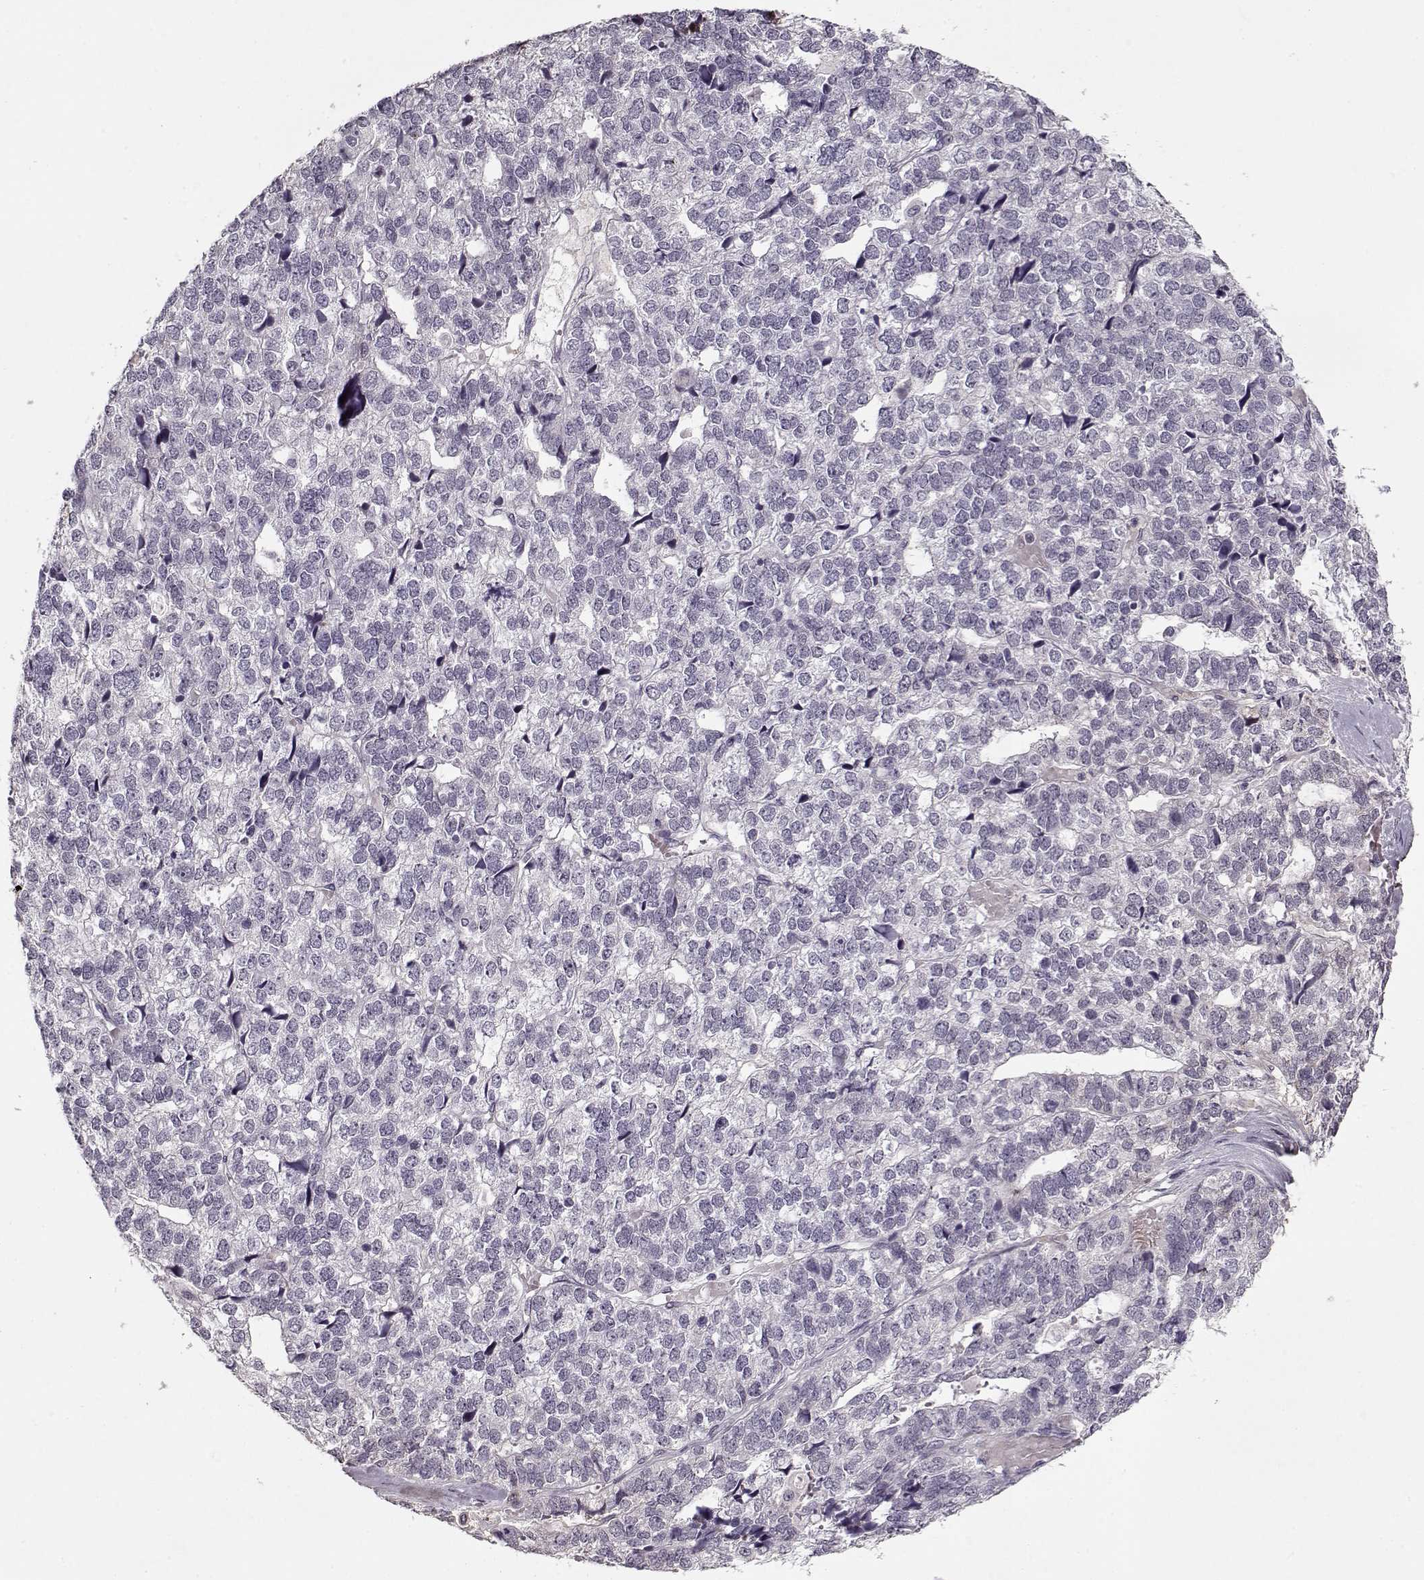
{"staining": {"intensity": "negative", "quantity": "none", "location": "none"}, "tissue": "stomach cancer", "cell_type": "Tumor cells", "image_type": "cancer", "snomed": [{"axis": "morphology", "description": "Adenocarcinoma, NOS"}, {"axis": "topography", "description": "Stomach"}], "caption": "A high-resolution micrograph shows immunohistochemistry (IHC) staining of stomach adenocarcinoma, which reveals no significant positivity in tumor cells.", "gene": "LUM", "patient": {"sex": "male", "age": 69}}